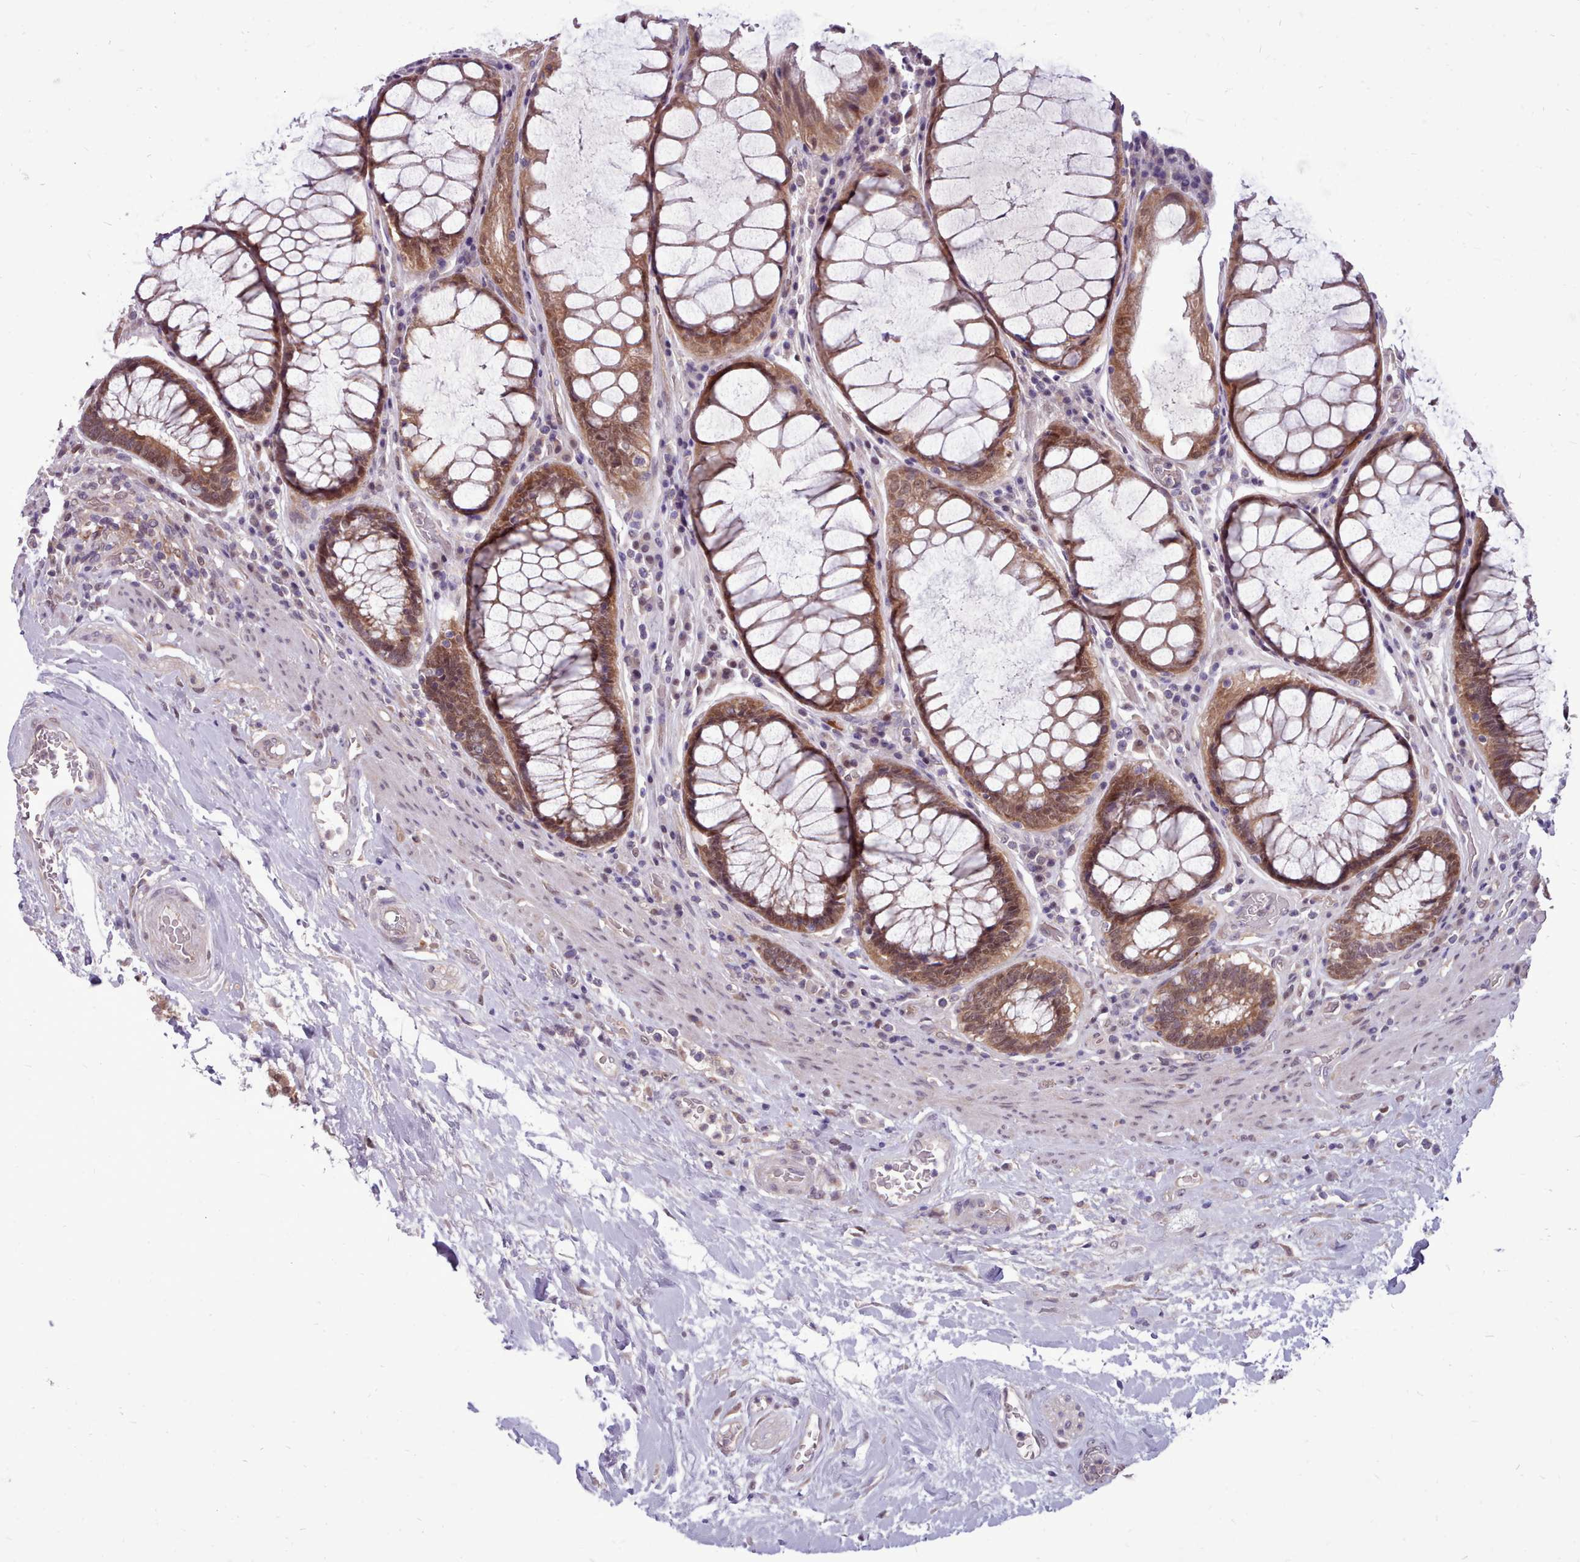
{"staining": {"intensity": "moderate", "quantity": ">75%", "location": "cytoplasmic/membranous,nuclear"}, "tissue": "rectum", "cell_type": "Glandular cells", "image_type": "normal", "snomed": [{"axis": "morphology", "description": "Normal tissue, NOS"}, {"axis": "topography", "description": "Rectum"}], "caption": "Glandular cells demonstrate moderate cytoplasmic/membranous,nuclear positivity in approximately >75% of cells in unremarkable rectum.", "gene": "AHCY", "patient": {"sex": "male", "age": 64}}